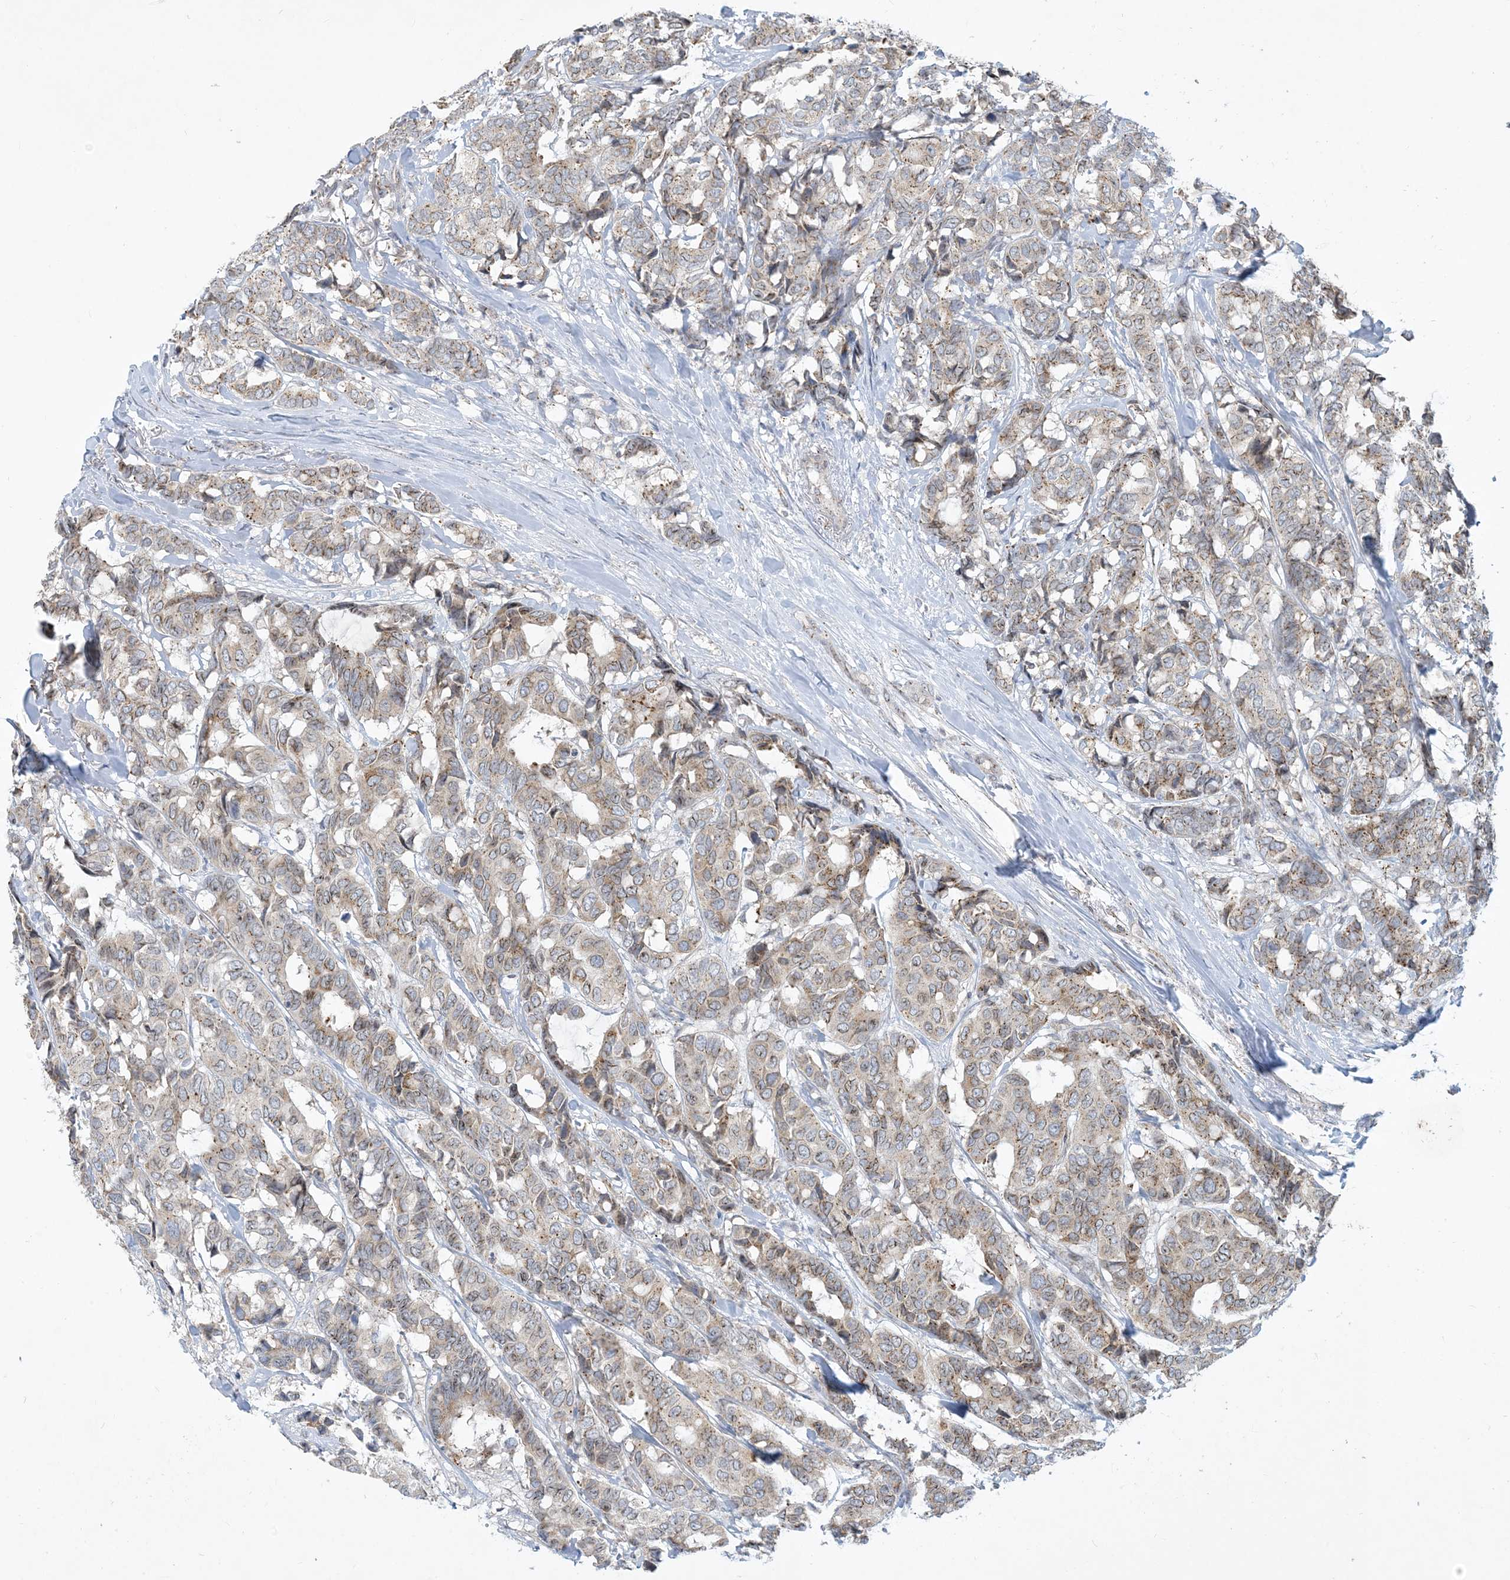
{"staining": {"intensity": "weak", "quantity": ">75%", "location": "cytoplasmic/membranous,nuclear"}, "tissue": "breast cancer", "cell_type": "Tumor cells", "image_type": "cancer", "snomed": [{"axis": "morphology", "description": "Duct carcinoma"}, {"axis": "topography", "description": "Breast"}], "caption": "A micrograph showing weak cytoplasmic/membranous and nuclear staining in approximately >75% of tumor cells in invasive ductal carcinoma (breast), as visualized by brown immunohistochemical staining.", "gene": "CCDC14", "patient": {"sex": "female", "age": 87}}